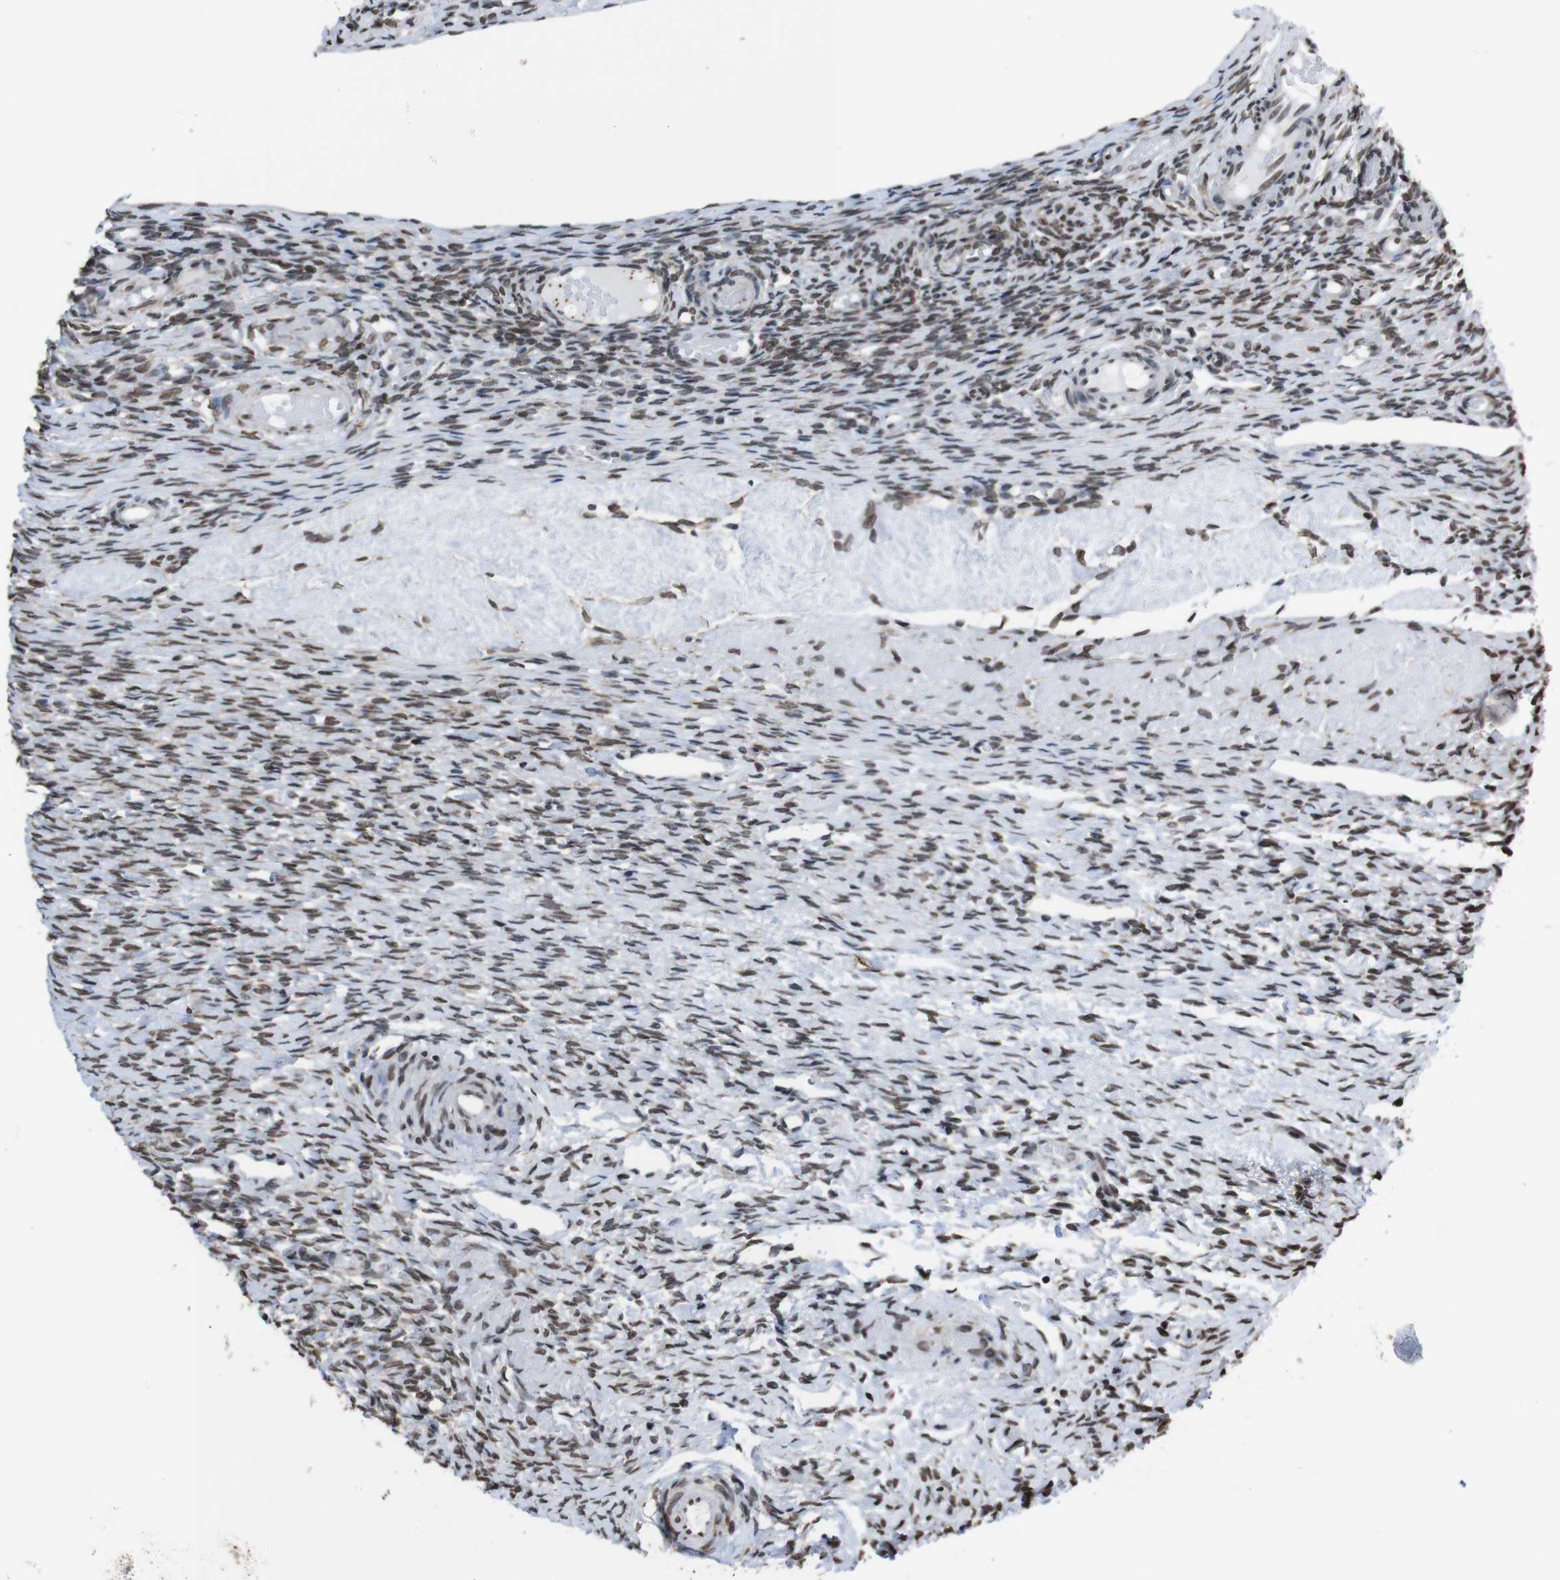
{"staining": {"intensity": "moderate", "quantity": ">75%", "location": "nuclear"}, "tissue": "ovary", "cell_type": "Ovarian stroma cells", "image_type": "normal", "snomed": [{"axis": "morphology", "description": "Normal tissue, NOS"}, {"axis": "topography", "description": "Ovary"}], "caption": "Ovarian stroma cells reveal medium levels of moderate nuclear expression in approximately >75% of cells in unremarkable human ovary.", "gene": "ROMO1", "patient": {"sex": "female", "age": 60}}